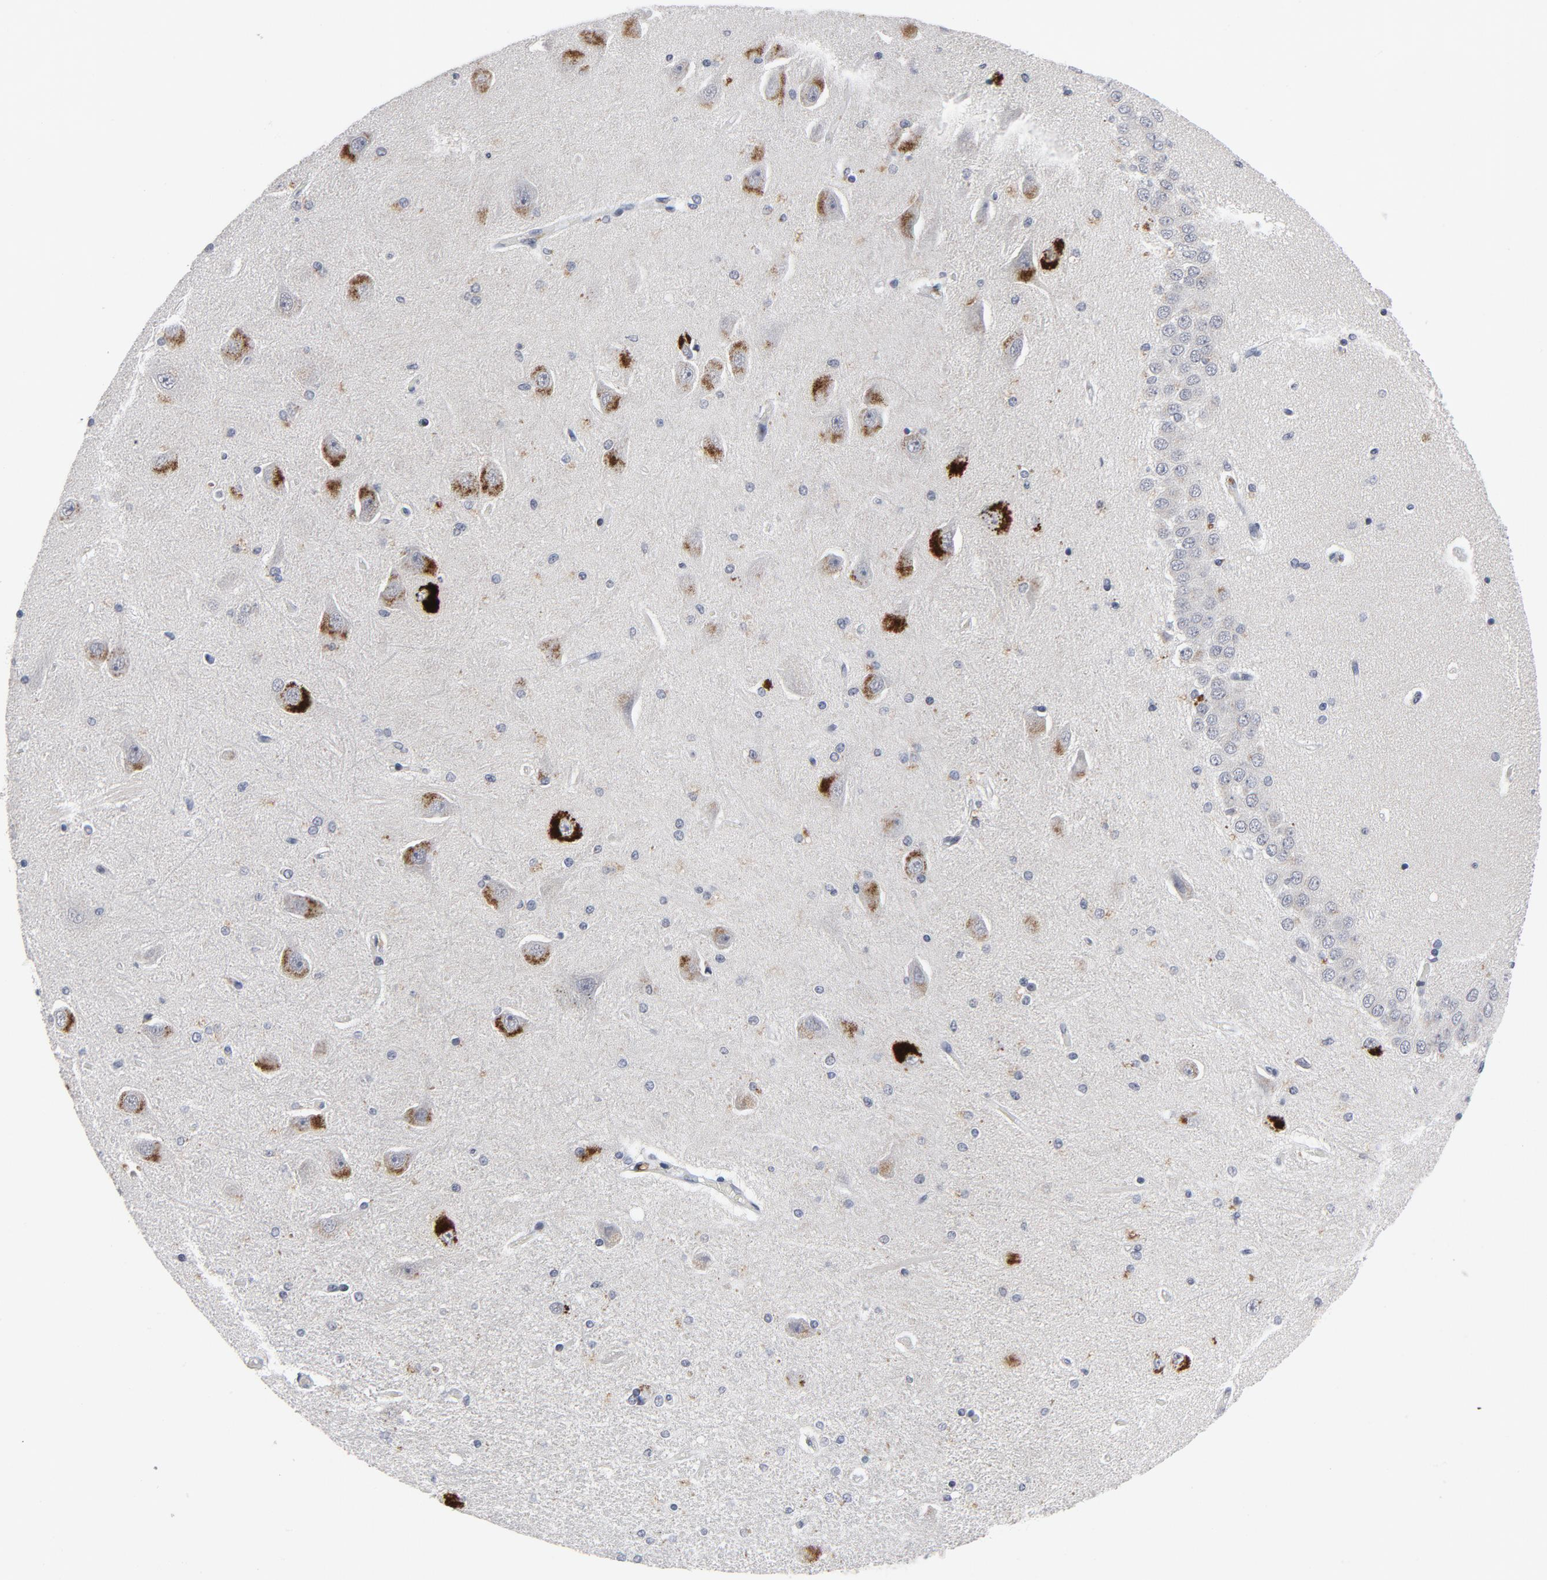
{"staining": {"intensity": "negative", "quantity": "none", "location": "none"}, "tissue": "hippocampus", "cell_type": "Glial cells", "image_type": "normal", "snomed": [{"axis": "morphology", "description": "Normal tissue, NOS"}, {"axis": "topography", "description": "Hippocampus"}], "caption": "Glial cells show no significant protein expression in unremarkable hippocampus. Brightfield microscopy of immunohistochemistry (IHC) stained with DAB (3,3'-diaminobenzidine) (brown) and hematoxylin (blue), captured at high magnification.", "gene": "GABPA", "patient": {"sex": "female", "age": 54}}